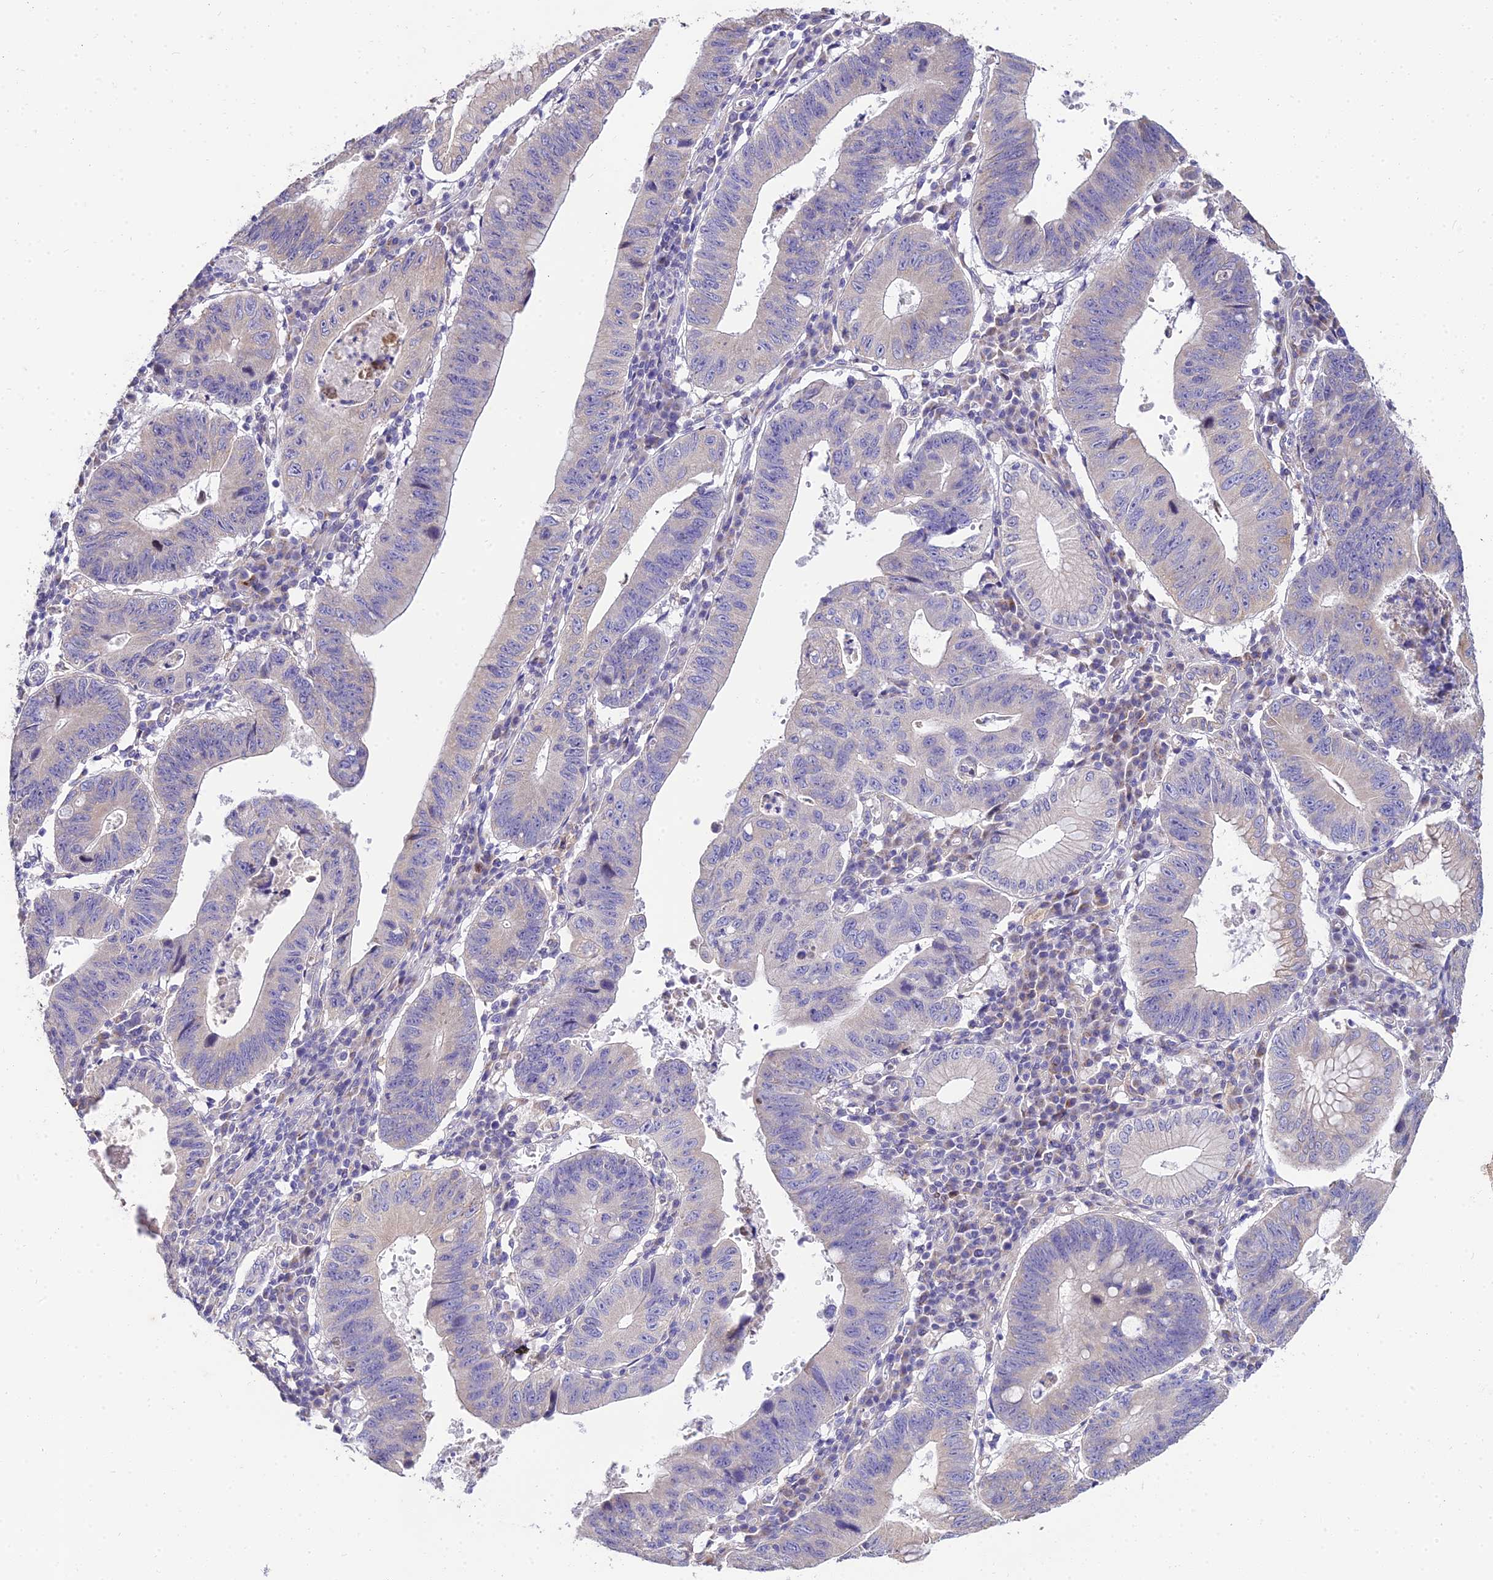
{"staining": {"intensity": "negative", "quantity": "none", "location": "none"}, "tissue": "stomach cancer", "cell_type": "Tumor cells", "image_type": "cancer", "snomed": [{"axis": "morphology", "description": "Adenocarcinoma, NOS"}, {"axis": "topography", "description": "Stomach"}], "caption": "An IHC histopathology image of stomach cancer (adenocarcinoma) is shown. There is no staining in tumor cells of stomach cancer (adenocarcinoma).", "gene": "ARL8B", "patient": {"sex": "male", "age": 59}}